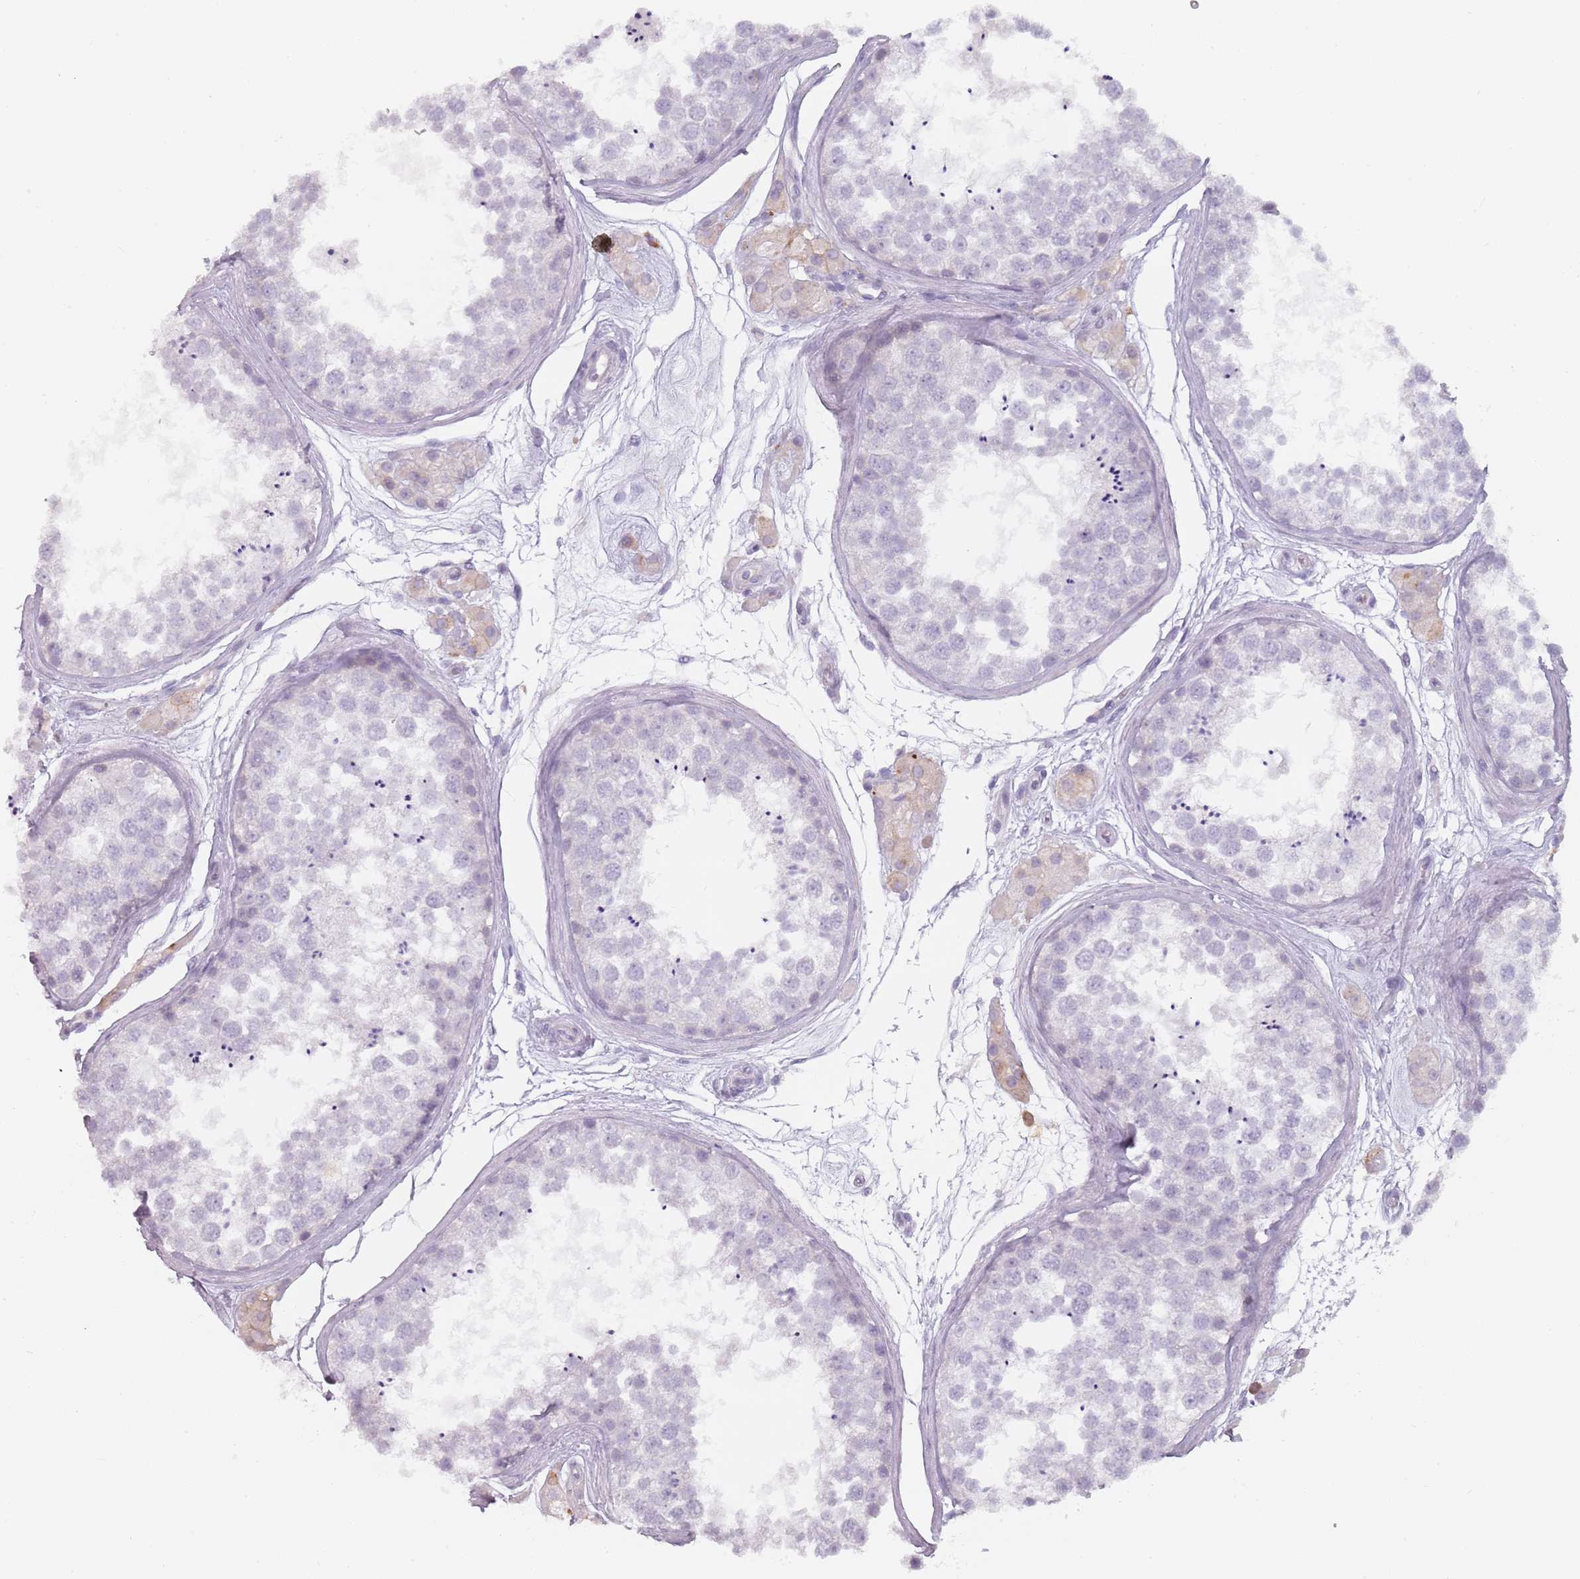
{"staining": {"intensity": "negative", "quantity": "none", "location": "none"}, "tissue": "testis", "cell_type": "Cells in seminiferous ducts", "image_type": "normal", "snomed": [{"axis": "morphology", "description": "Normal tissue, NOS"}, {"axis": "topography", "description": "Testis"}], "caption": "This micrograph is of normal testis stained with immunohistochemistry (IHC) to label a protein in brown with the nuclei are counter-stained blue. There is no staining in cells in seminiferous ducts.", "gene": "ZNF584", "patient": {"sex": "male", "age": 56}}